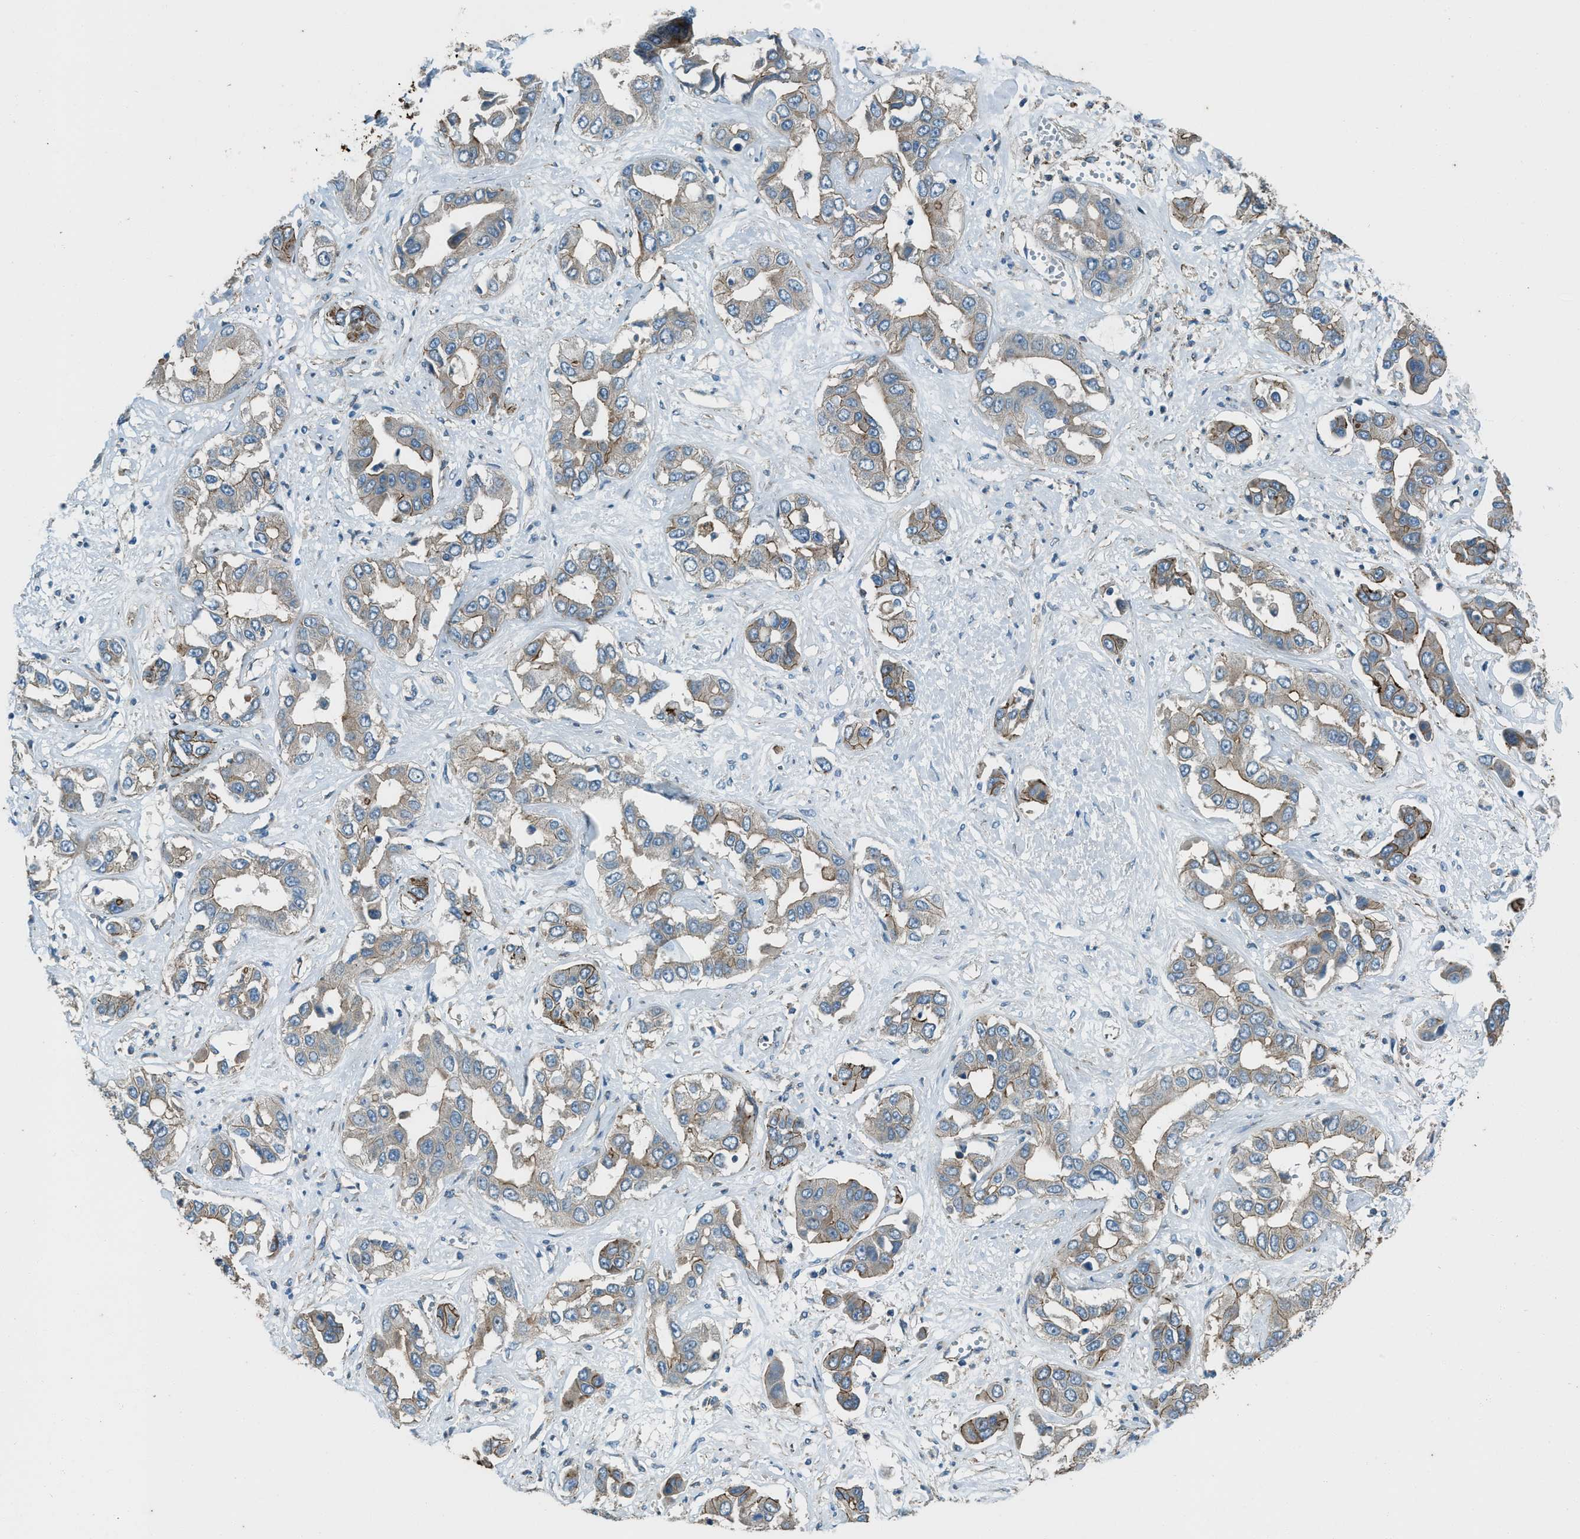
{"staining": {"intensity": "moderate", "quantity": "<25%", "location": "cytoplasmic/membranous"}, "tissue": "liver cancer", "cell_type": "Tumor cells", "image_type": "cancer", "snomed": [{"axis": "morphology", "description": "Cholangiocarcinoma"}, {"axis": "topography", "description": "Liver"}], "caption": "Immunohistochemistry (IHC) histopathology image of human liver cholangiocarcinoma stained for a protein (brown), which exhibits low levels of moderate cytoplasmic/membranous expression in approximately <25% of tumor cells.", "gene": "SVIL", "patient": {"sex": "female", "age": 52}}